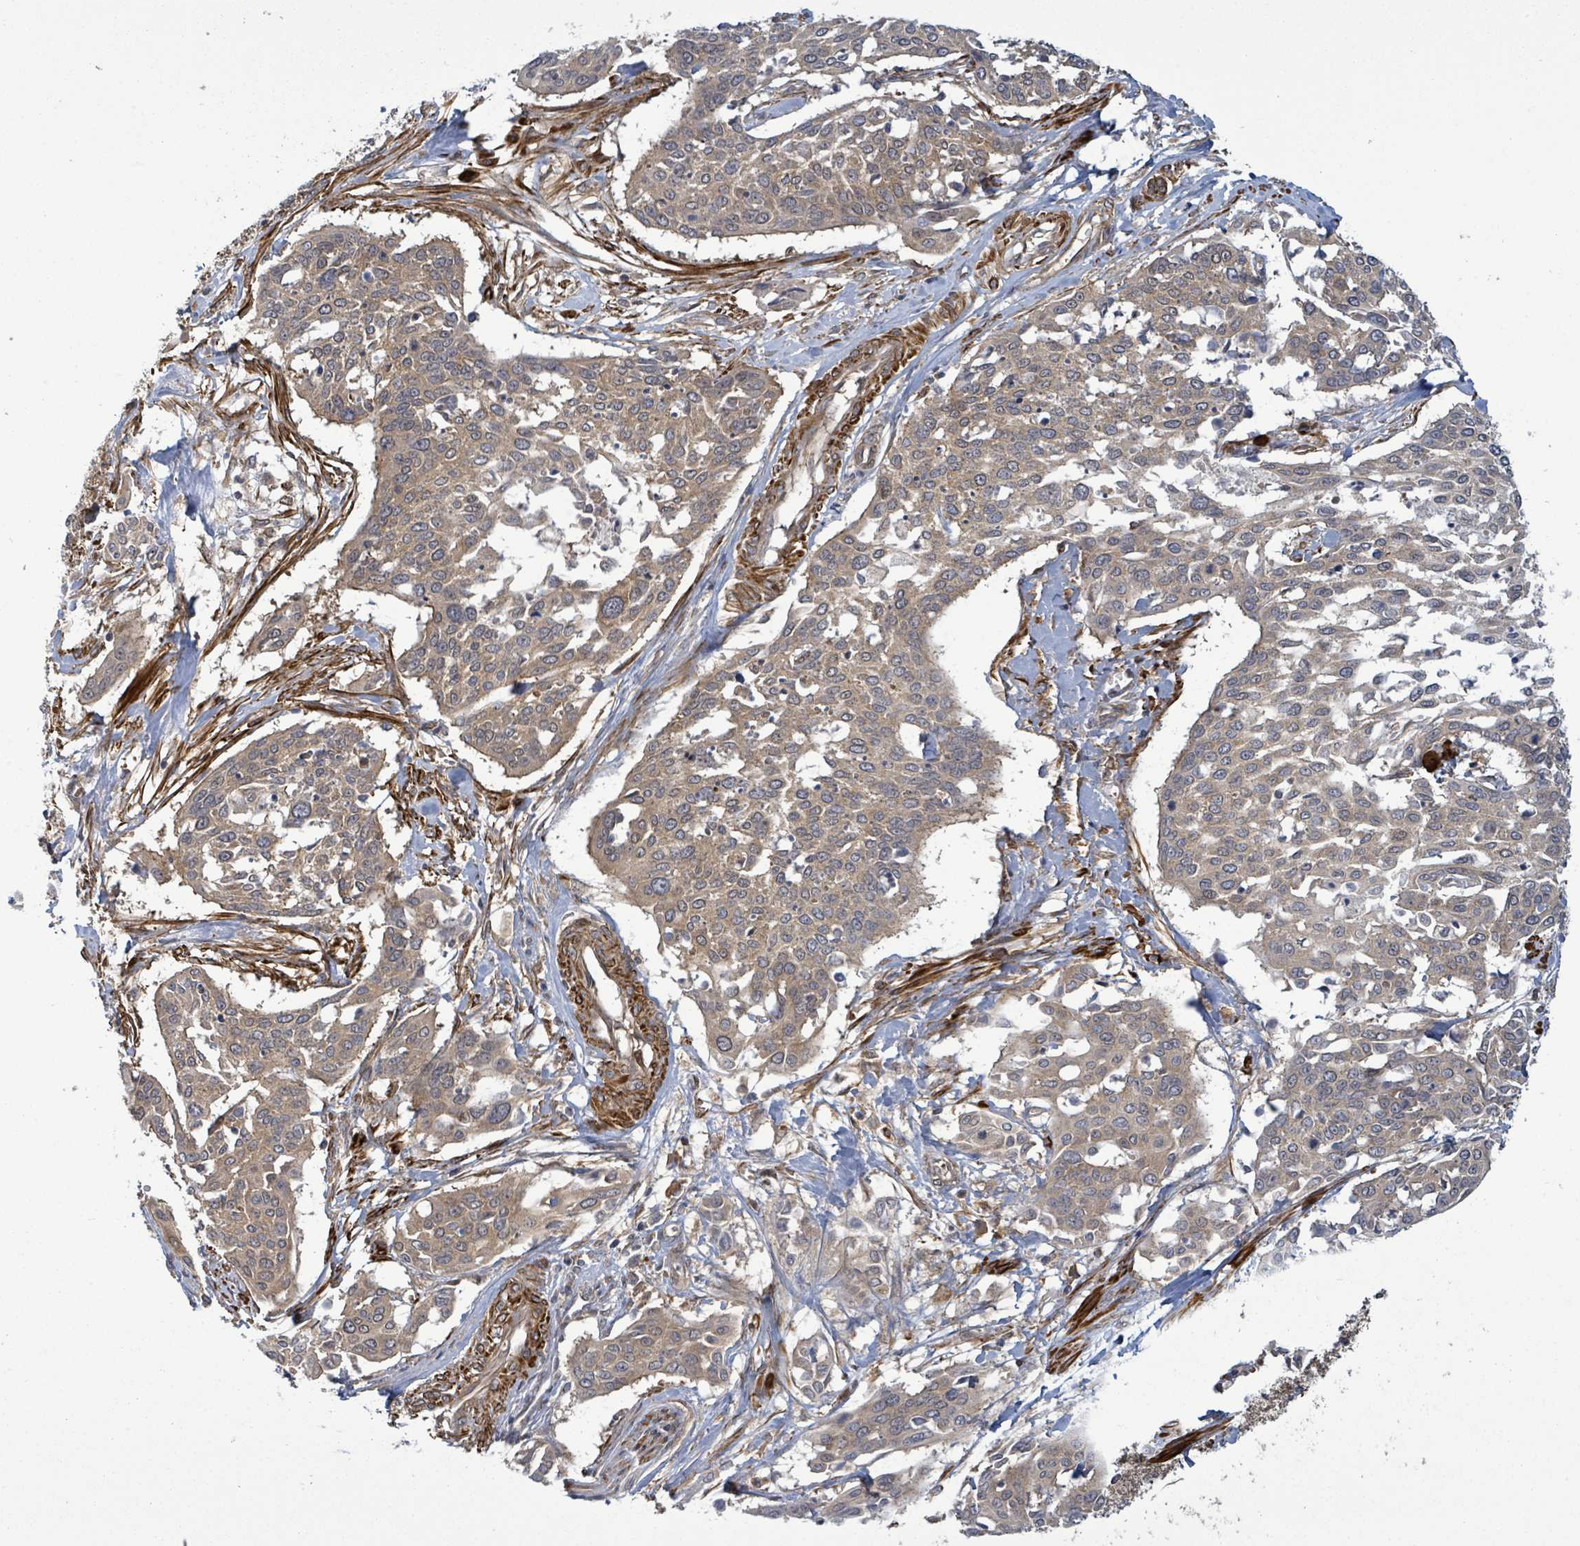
{"staining": {"intensity": "moderate", "quantity": ">75%", "location": "cytoplasmic/membranous,nuclear"}, "tissue": "cervical cancer", "cell_type": "Tumor cells", "image_type": "cancer", "snomed": [{"axis": "morphology", "description": "Squamous cell carcinoma, NOS"}, {"axis": "topography", "description": "Cervix"}], "caption": "Cervical cancer (squamous cell carcinoma) stained for a protein demonstrates moderate cytoplasmic/membranous and nuclear positivity in tumor cells.", "gene": "MAP3K6", "patient": {"sex": "female", "age": 44}}